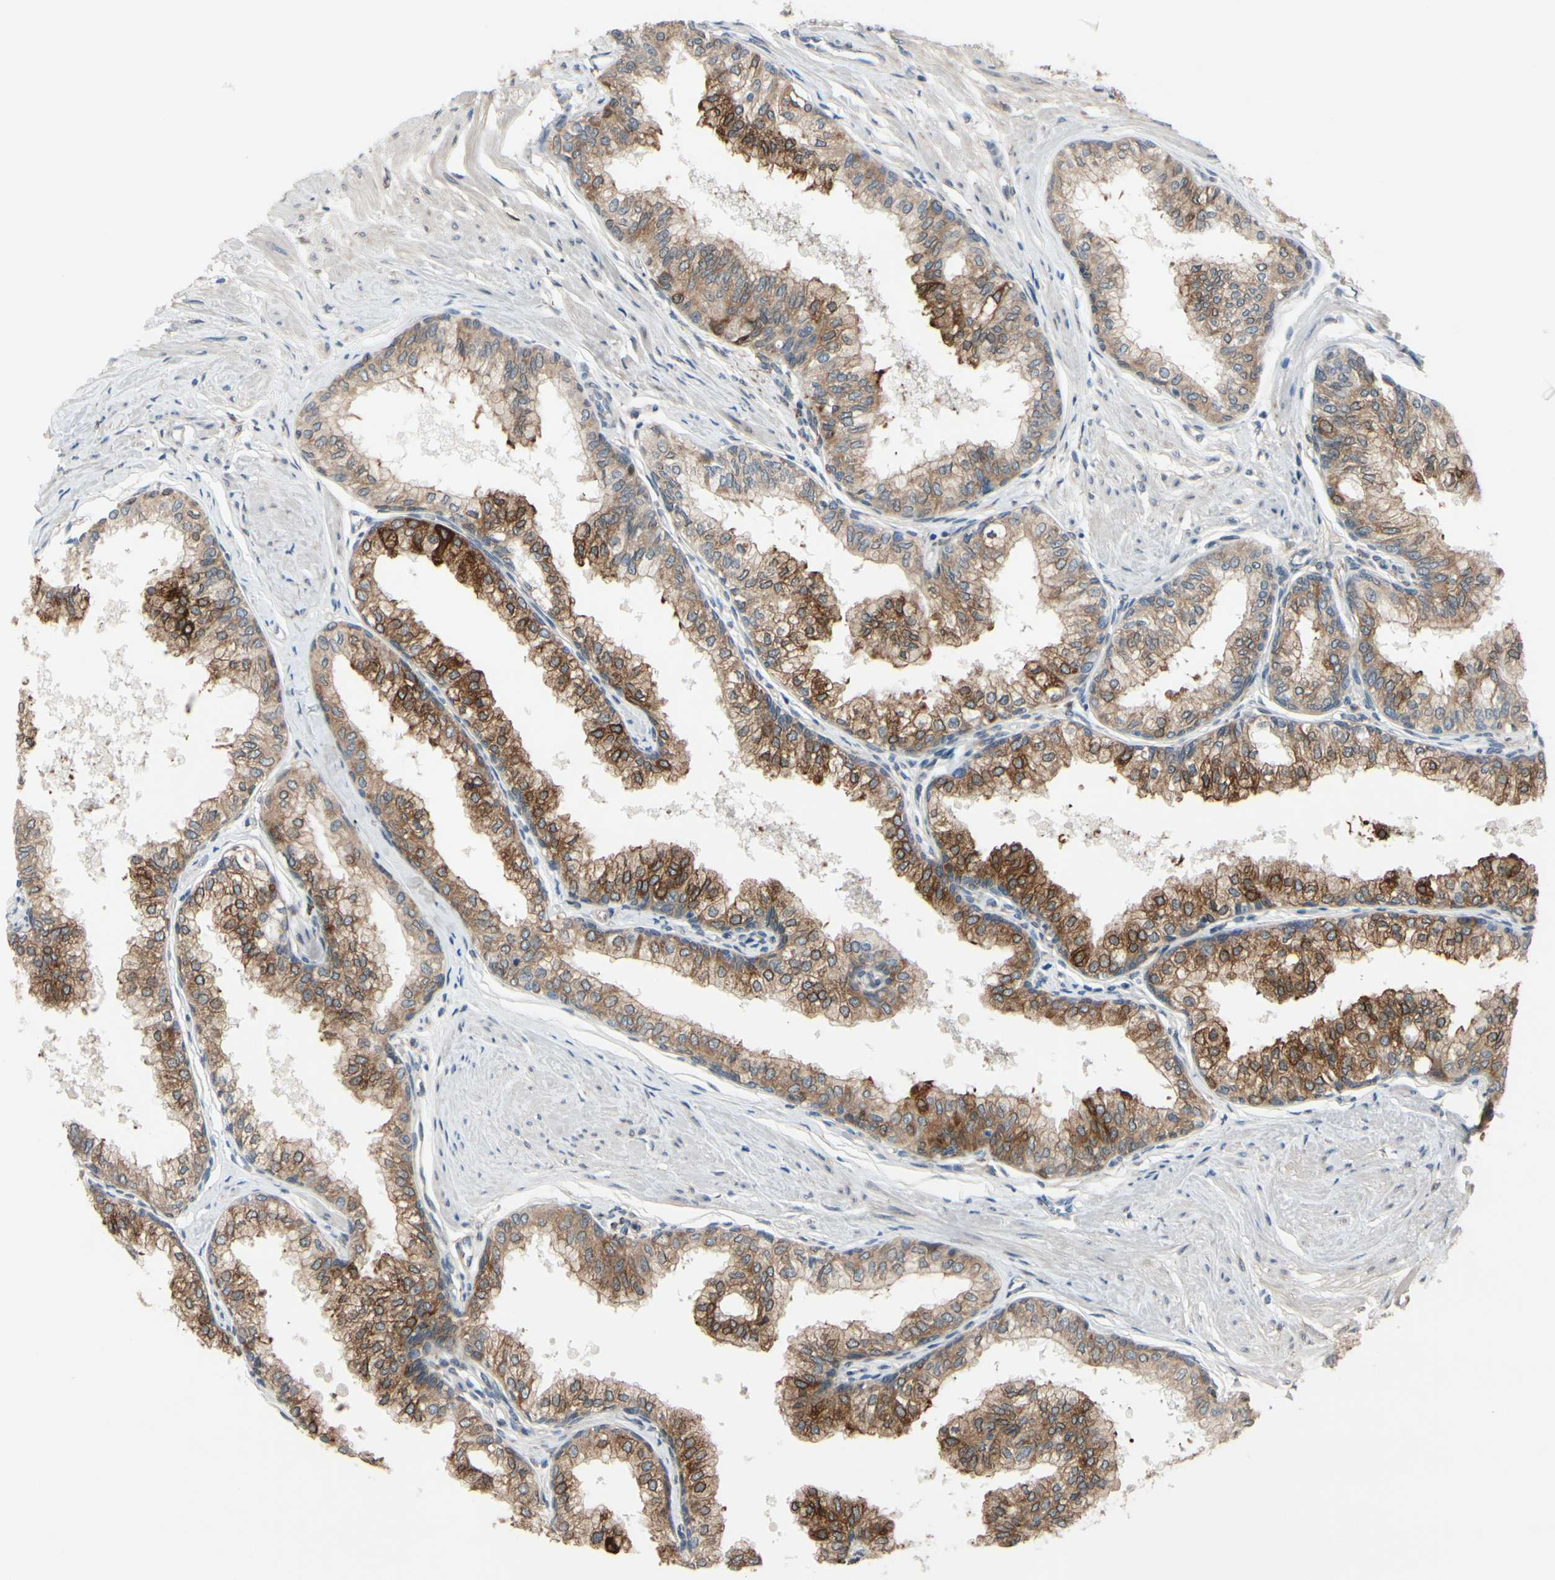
{"staining": {"intensity": "moderate", "quantity": ">75%", "location": "cytoplasmic/membranous"}, "tissue": "prostate", "cell_type": "Glandular cells", "image_type": "normal", "snomed": [{"axis": "morphology", "description": "Normal tissue, NOS"}, {"axis": "topography", "description": "Prostate"}, {"axis": "topography", "description": "Seminal veicle"}], "caption": "This is an image of immunohistochemistry (IHC) staining of unremarkable prostate, which shows moderate expression in the cytoplasmic/membranous of glandular cells.", "gene": "PRXL2A", "patient": {"sex": "male", "age": 60}}